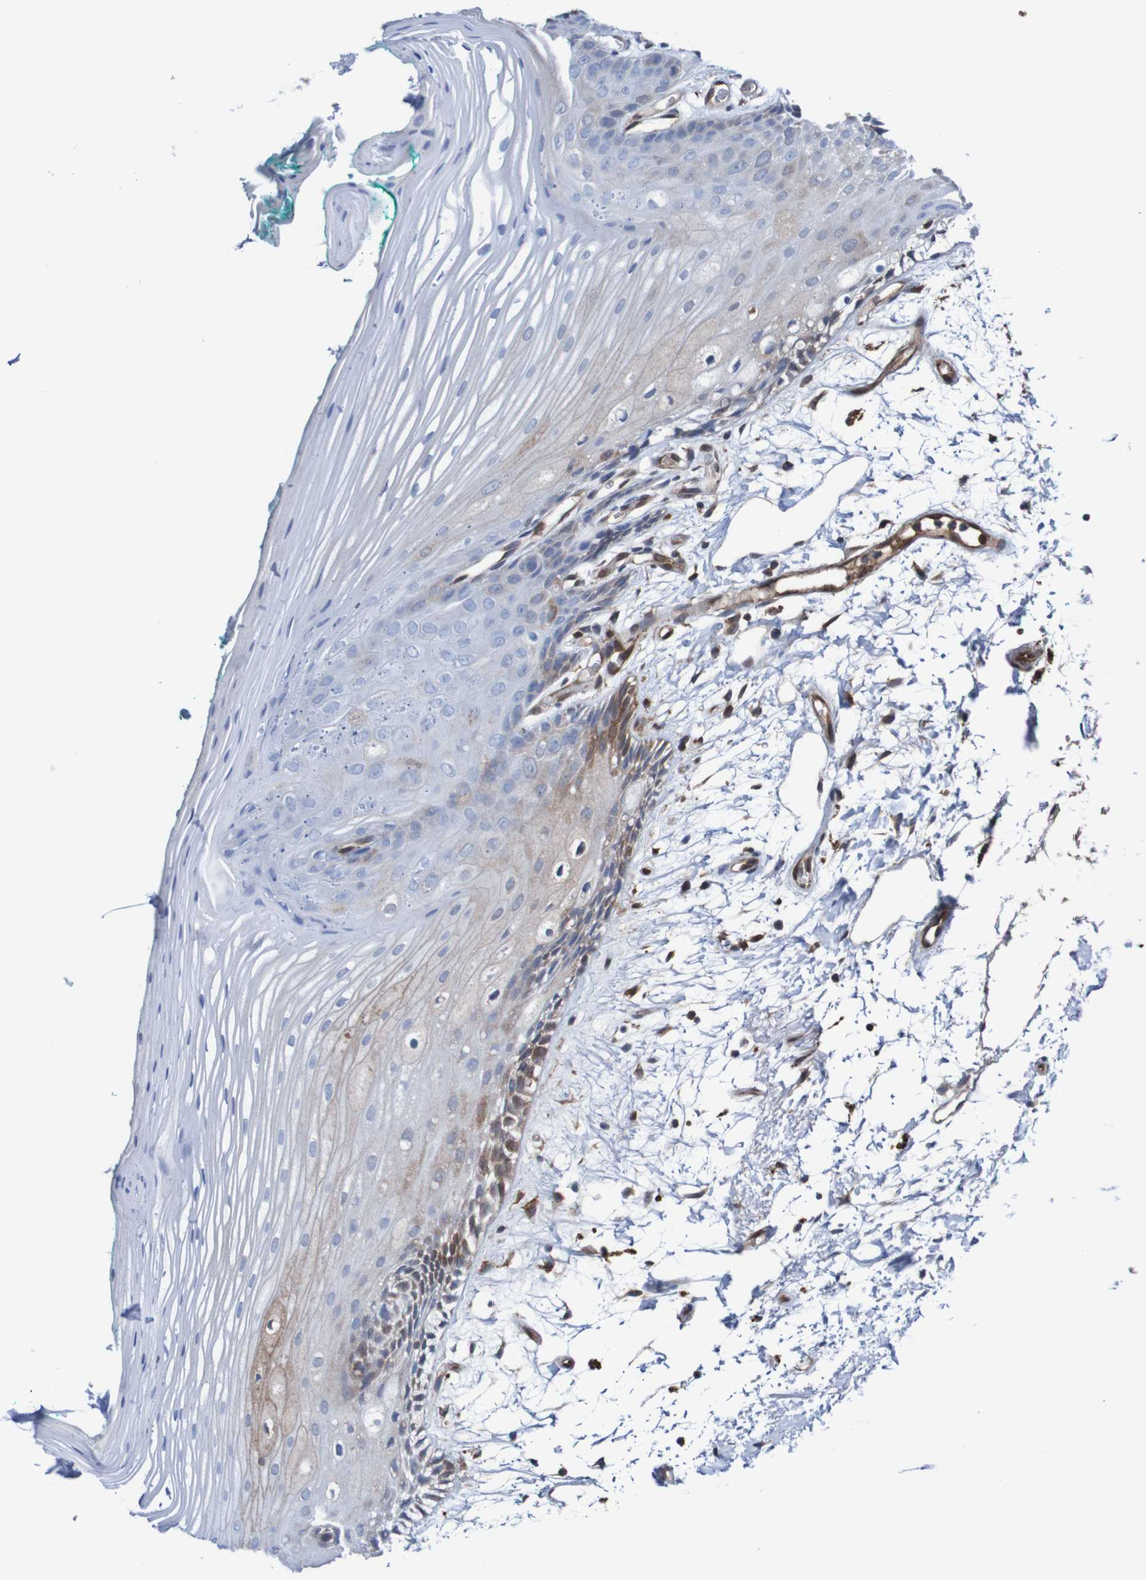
{"staining": {"intensity": "moderate", "quantity": "25%-75%", "location": "cytoplasmic/membranous"}, "tissue": "oral mucosa", "cell_type": "Squamous epithelial cells", "image_type": "normal", "snomed": [{"axis": "morphology", "description": "Normal tissue, NOS"}, {"axis": "topography", "description": "Skeletal muscle"}, {"axis": "topography", "description": "Oral tissue"}, {"axis": "topography", "description": "Peripheral nerve tissue"}], "caption": "IHC staining of normal oral mucosa, which exhibits medium levels of moderate cytoplasmic/membranous expression in approximately 25%-75% of squamous epithelial cells indicating moderate cytoplasmic/membranous protein staining. The staining was performed using DAB (3,3'-diaminobenzidine) (brown) for protein detection and nuclei were counterstained in hematoxylin (blue).", "gene": "RIGI", "patient": {"sex": "female", "age": 84}}